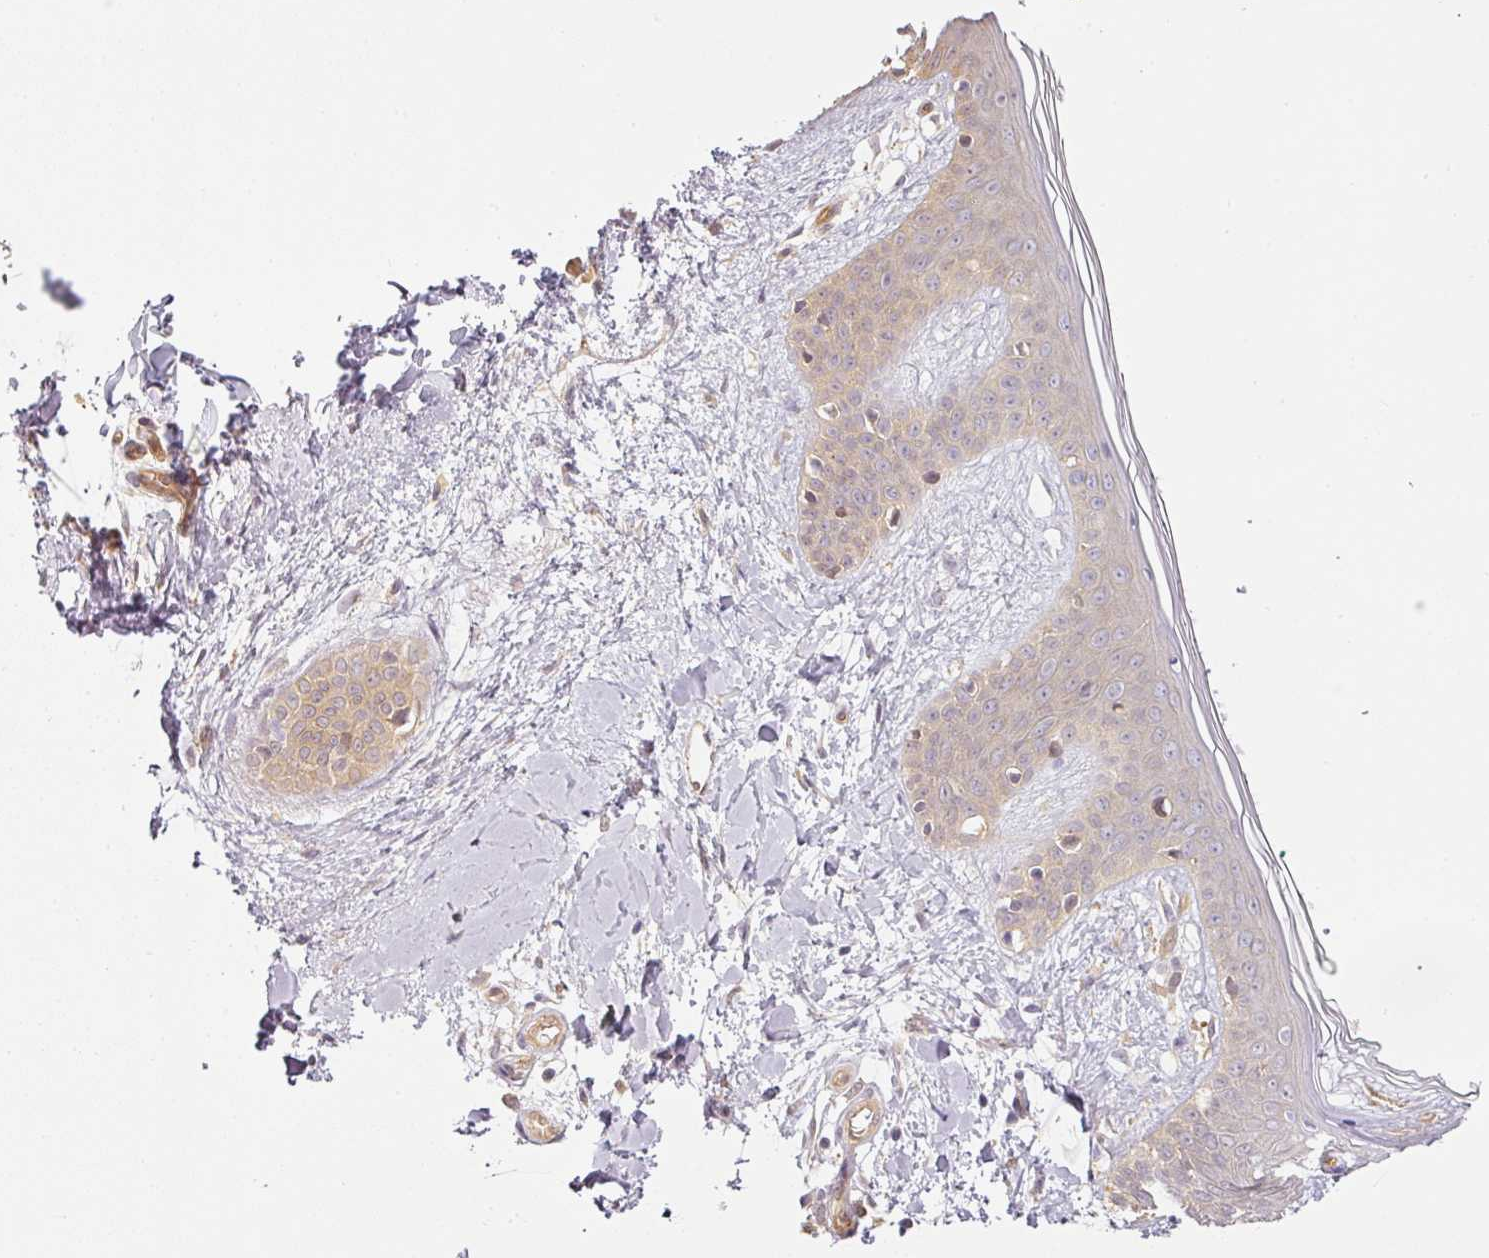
{"staining": {"intensity": "weak", "quantity": "25%-75%", "location": "cytoplasmic/membranous"}, "tissue": "skin", "cell_type": "Fibroblasts", "image_type": "normal", "snomed": [{"axis": "morphology", "description": "Normal tissue, NOS"}, {"axis": "topography", "description": "Skin"}], "caption": "Normal skin was stained to show a protein in brown. There is low levels of weak cytoplasmic/membranous expression in about 25%-75% of fibroblasts. (brown staining indicates protein expression, while blue staining denotes nuclei).", "gene": "ANKRD18A", "patient": {"sex": "female", "age": 34}}